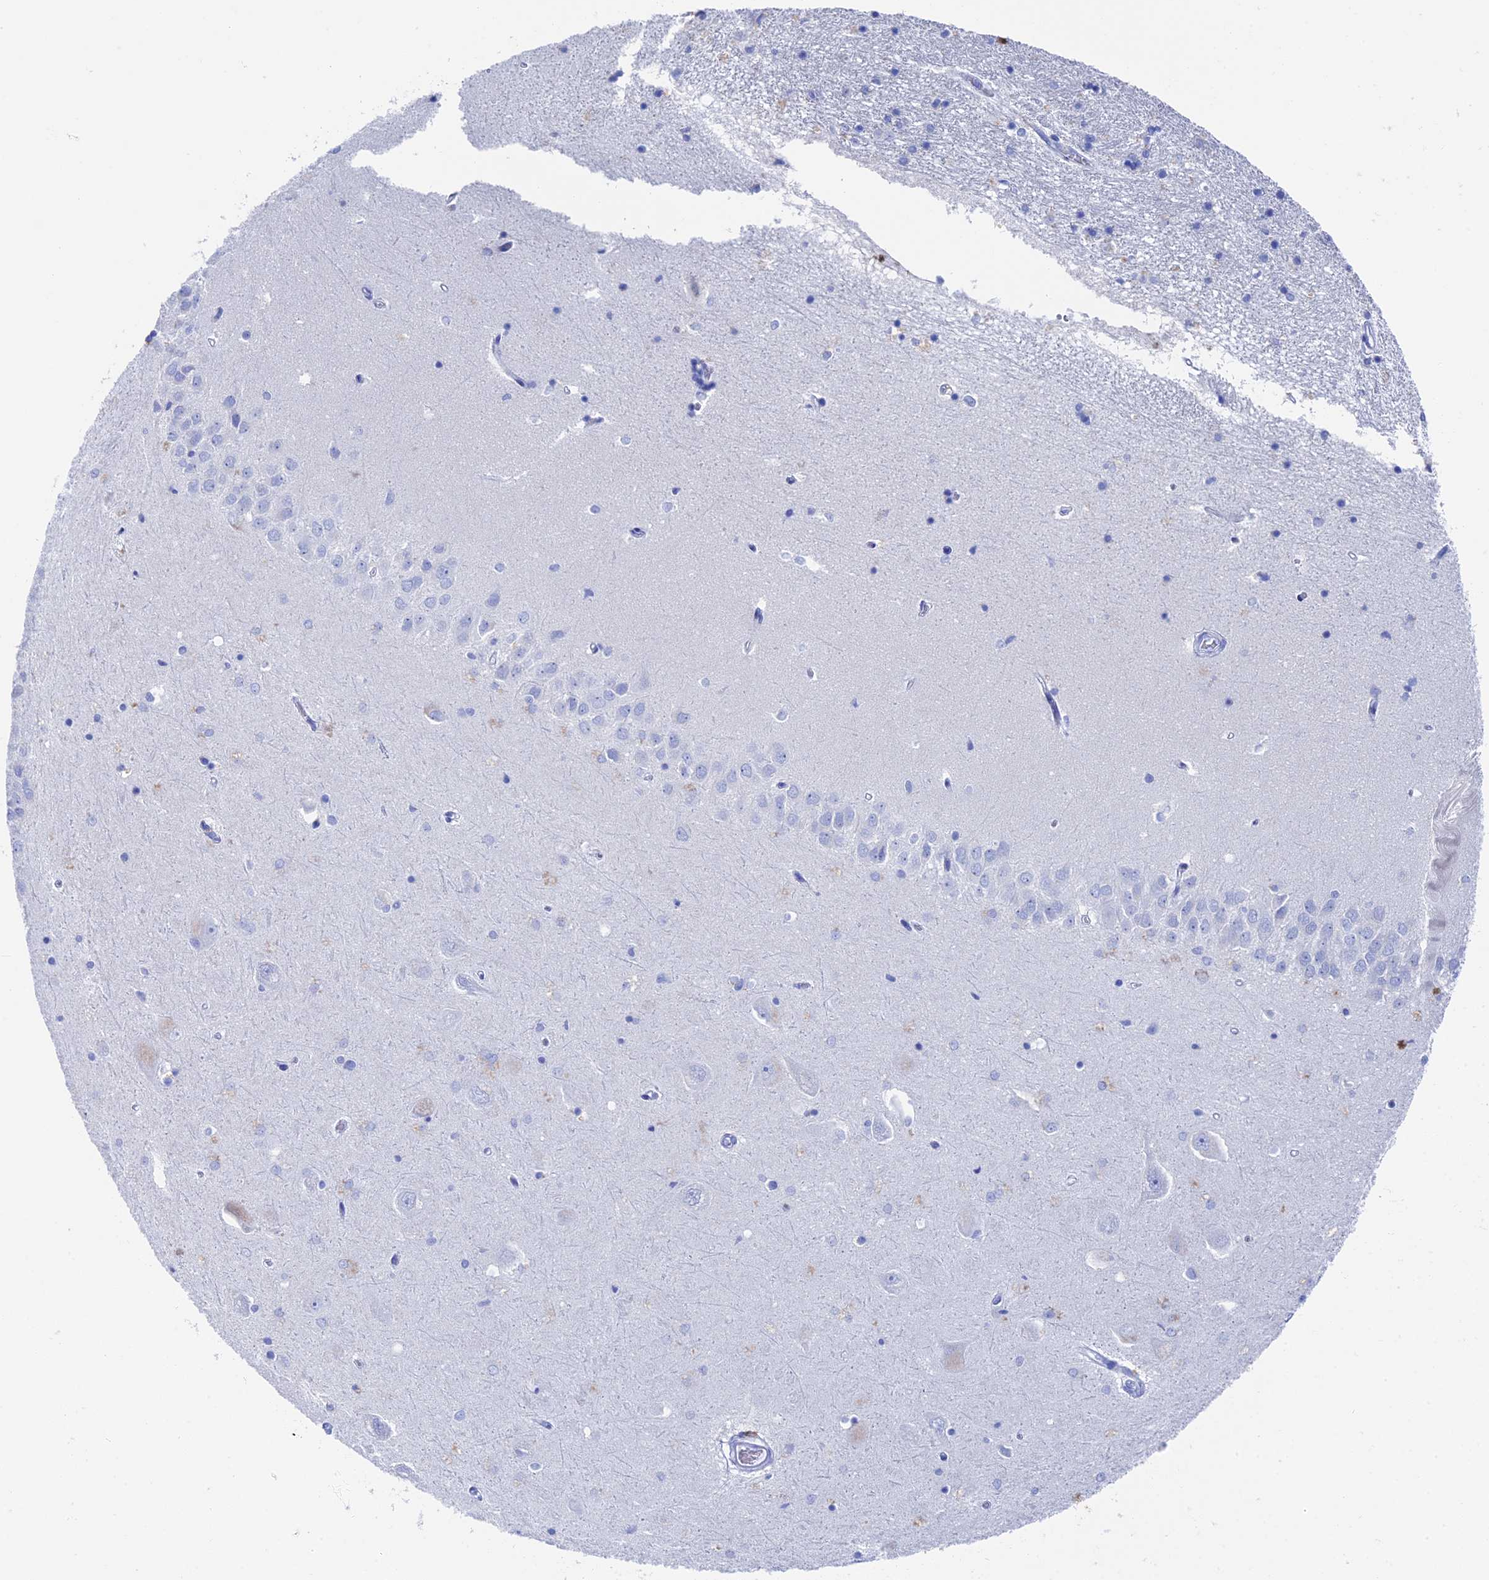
{"staining": {"intensity": "negative", "quantity": "none", "location": "none"}, "tissue": "hippocampus", "cell_type": "Glial cells", "image_type": "normal", "snomed": [{"axis": "morphology", "description": "Normal tissue, NOS"}, {"axis": "topography", "description": "Hippocampus"}], "caption": "The micrograph shows no significant staining in glial cells of hippocampus.", "gene": "UNC119", "patient": {"sex": "male", "age": 45}}